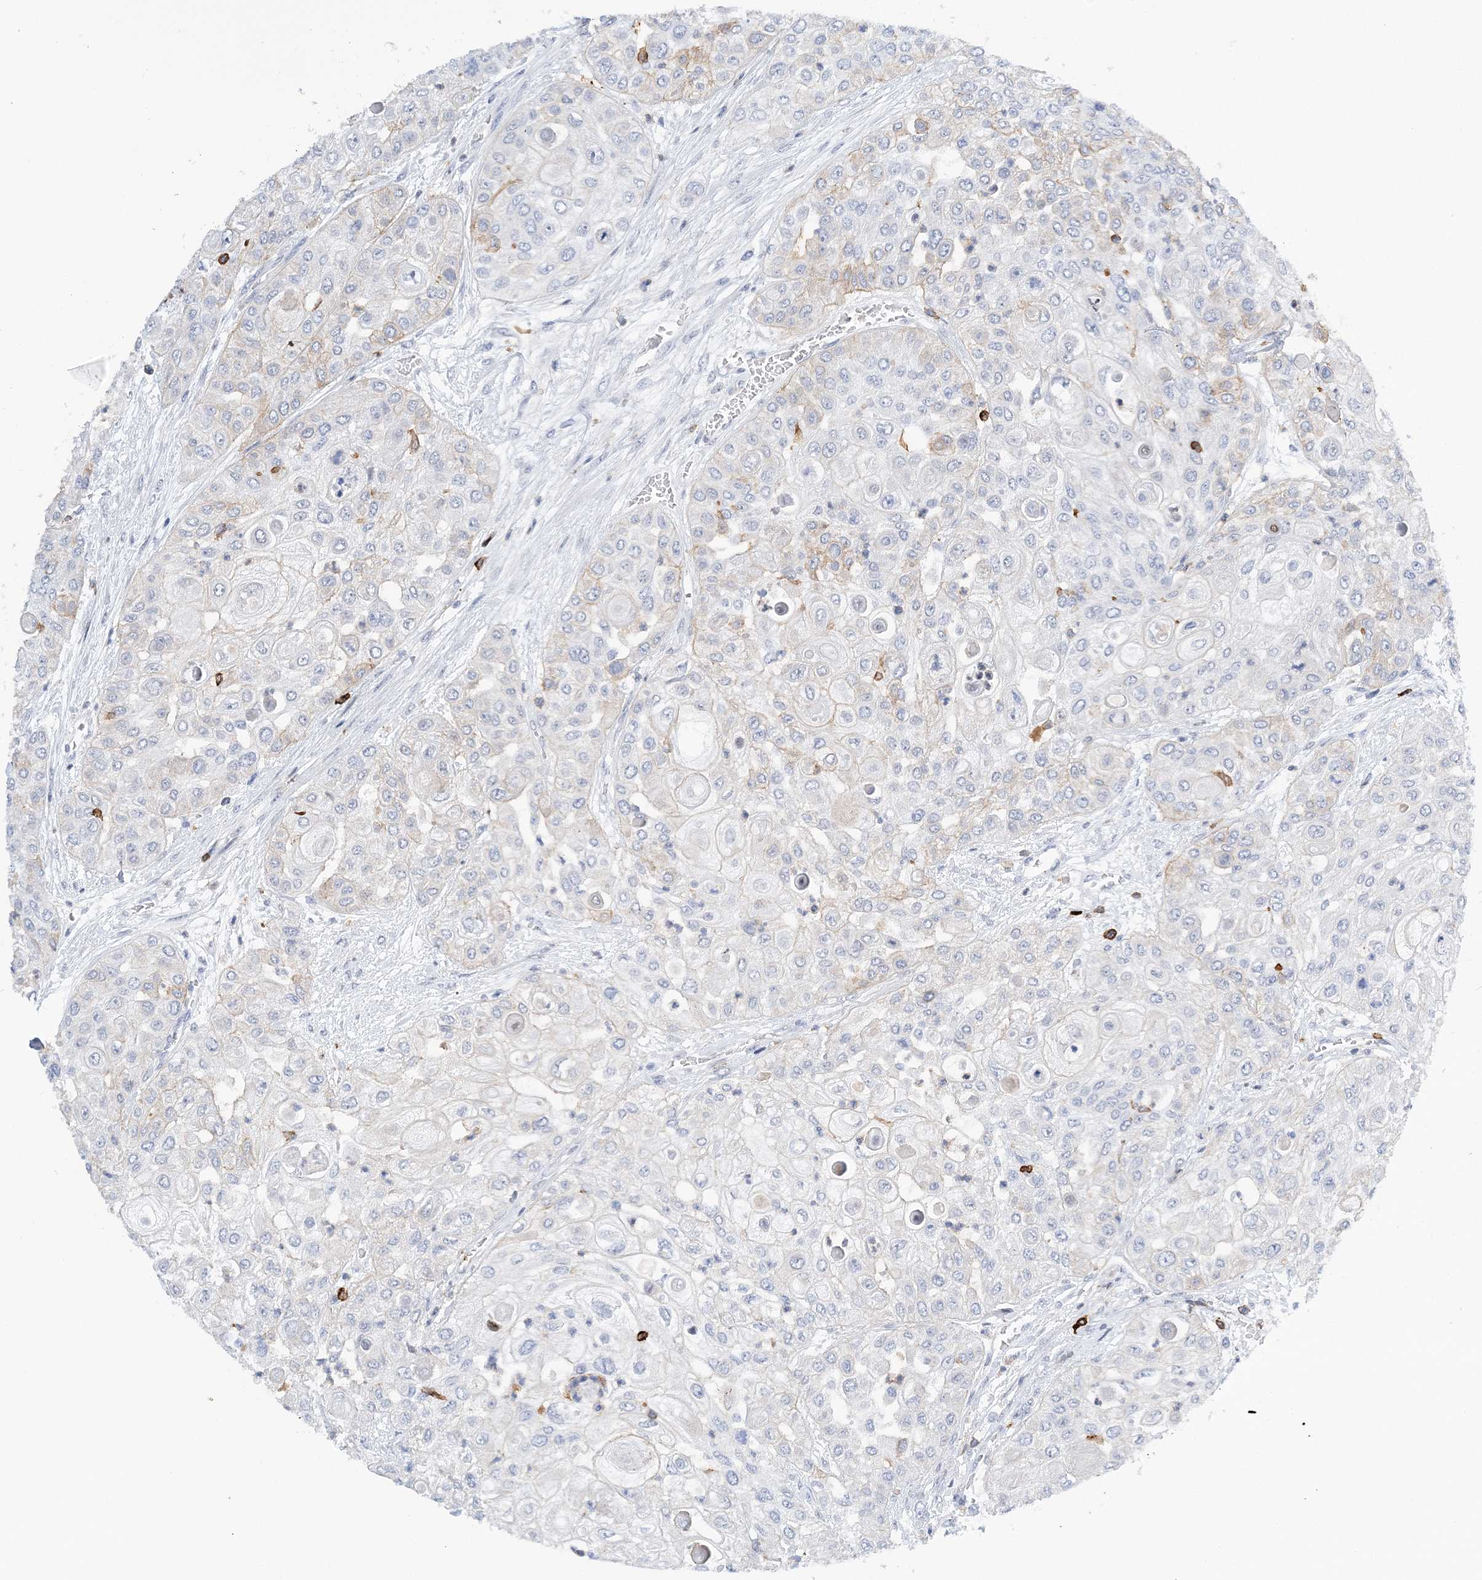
{"staining": {"intensity": "negative", "quantity": "none", "location": "none"}, "tissue": "urothelial cancer", "cell_type": "Tumor cells", "image_type": "cancer", "snomed": [{"axis": "morphology", "description": "Urothelial carcinoma, High grade"}, {"axis": "topography", "description": "Urinary bladder"}], "caption": "There is no significant expression in tumor cells of urothelial carcinoma (high-grade).", "gene": "PRMT9", "patient": {"sex": "female", "age": 79}}